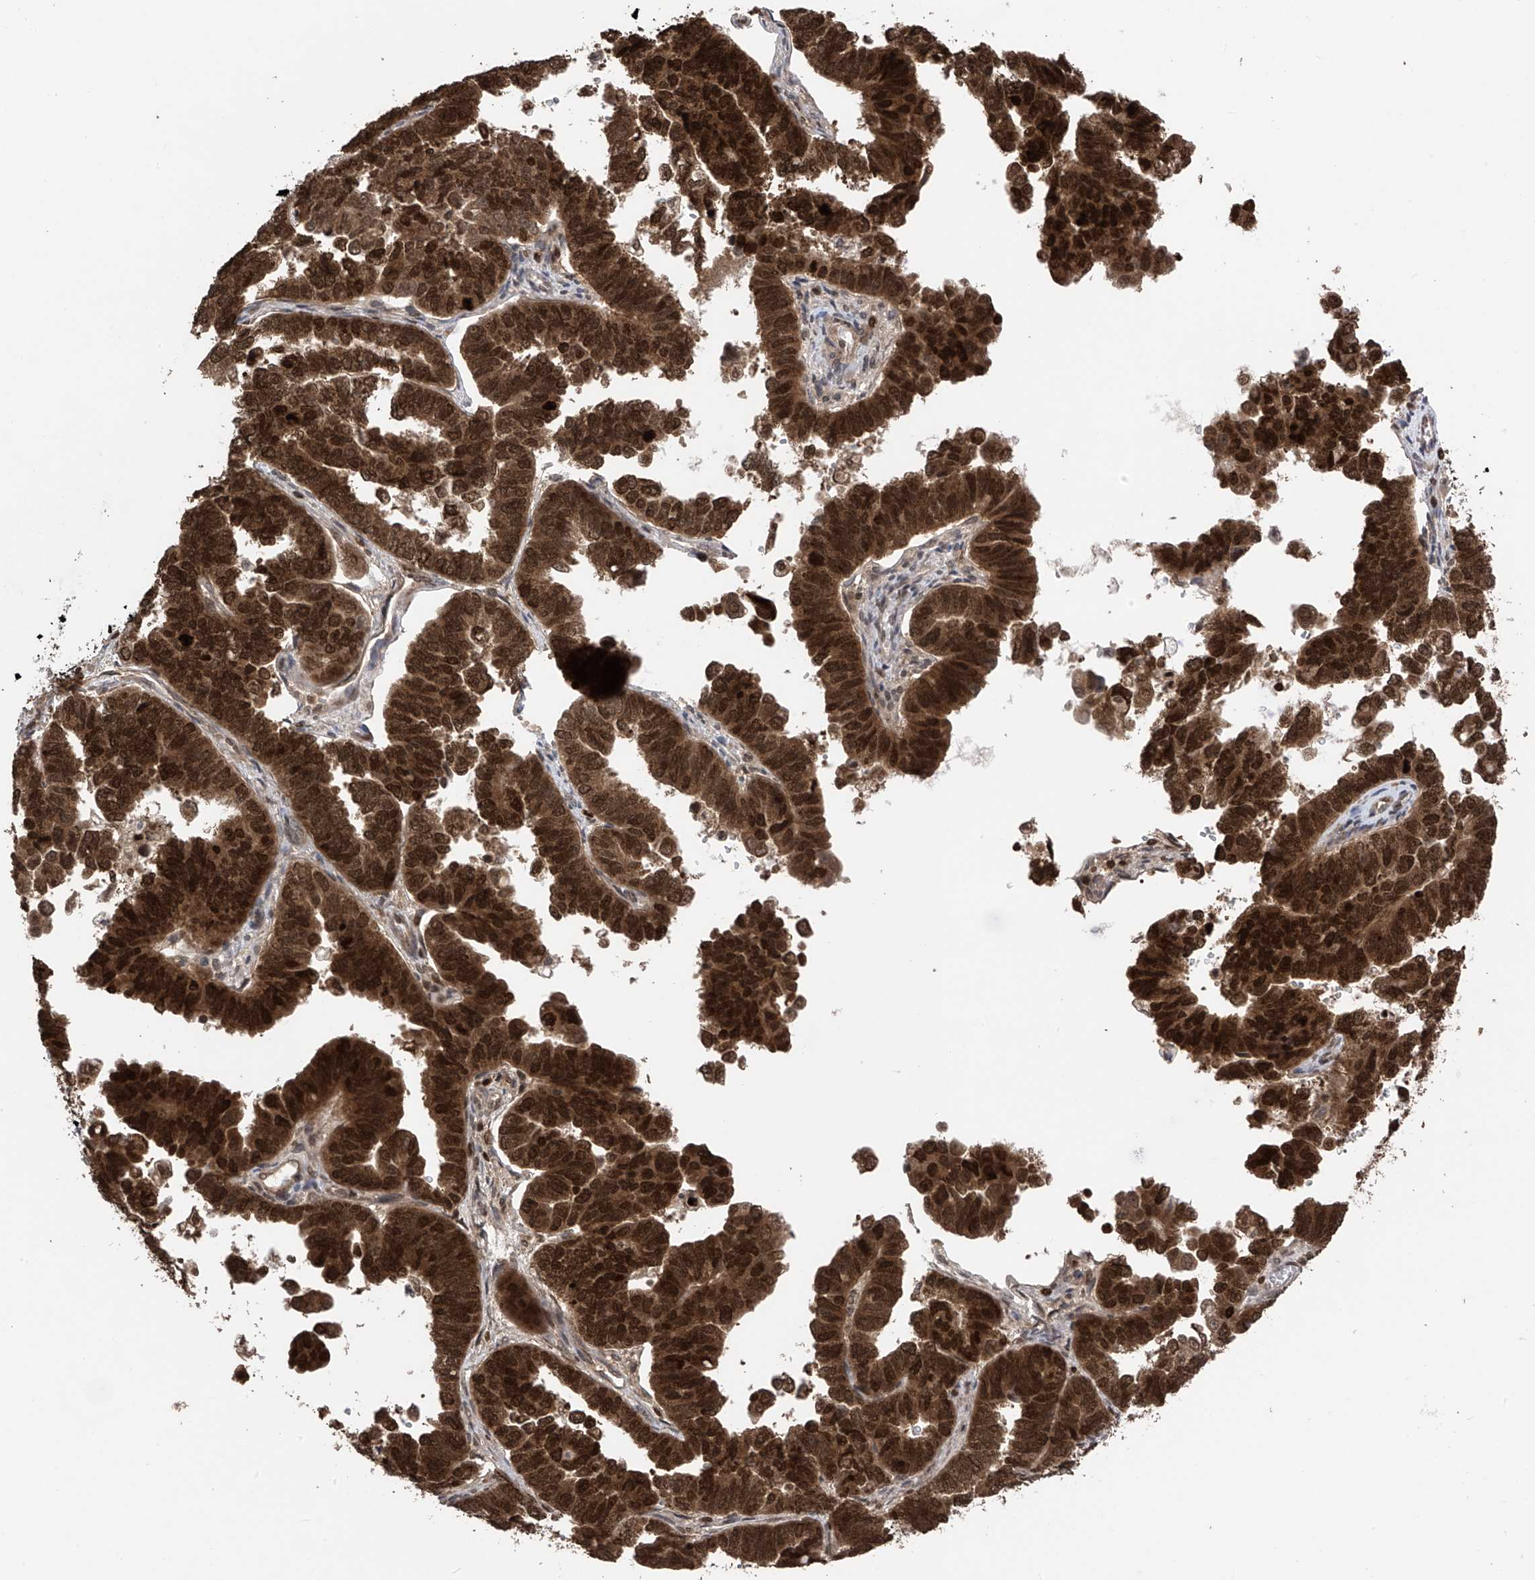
{"staining": {"intensity": "strong", "quantity": ">75%", "location": "cytoplasmic/membranous,nuclear"}, "tissue": "endometrial cancer", "cell_type": "Tumor cells", "image_type": "cancer", "snomed": [{"axis": "morphology", "description": "Adenocarcinoma, NOS"}, {"axis": "topography", "description": "Endometrium"}], "caption": "Immunohistochemistry (IHC) photomicrograph of neoplastic tissue: human endometrial cancer (adenocarcinoma) stained using immunohistochemistry exhibits high levels of strong protein expression localized specifically in the cytoplasmic/membranous and nuclear of tumor cells, appearing as a cytoplasmic/membranous and nuclear brown color.", "gene": "DNAJC9", "patient": {"sex": "female", "age": 75}}